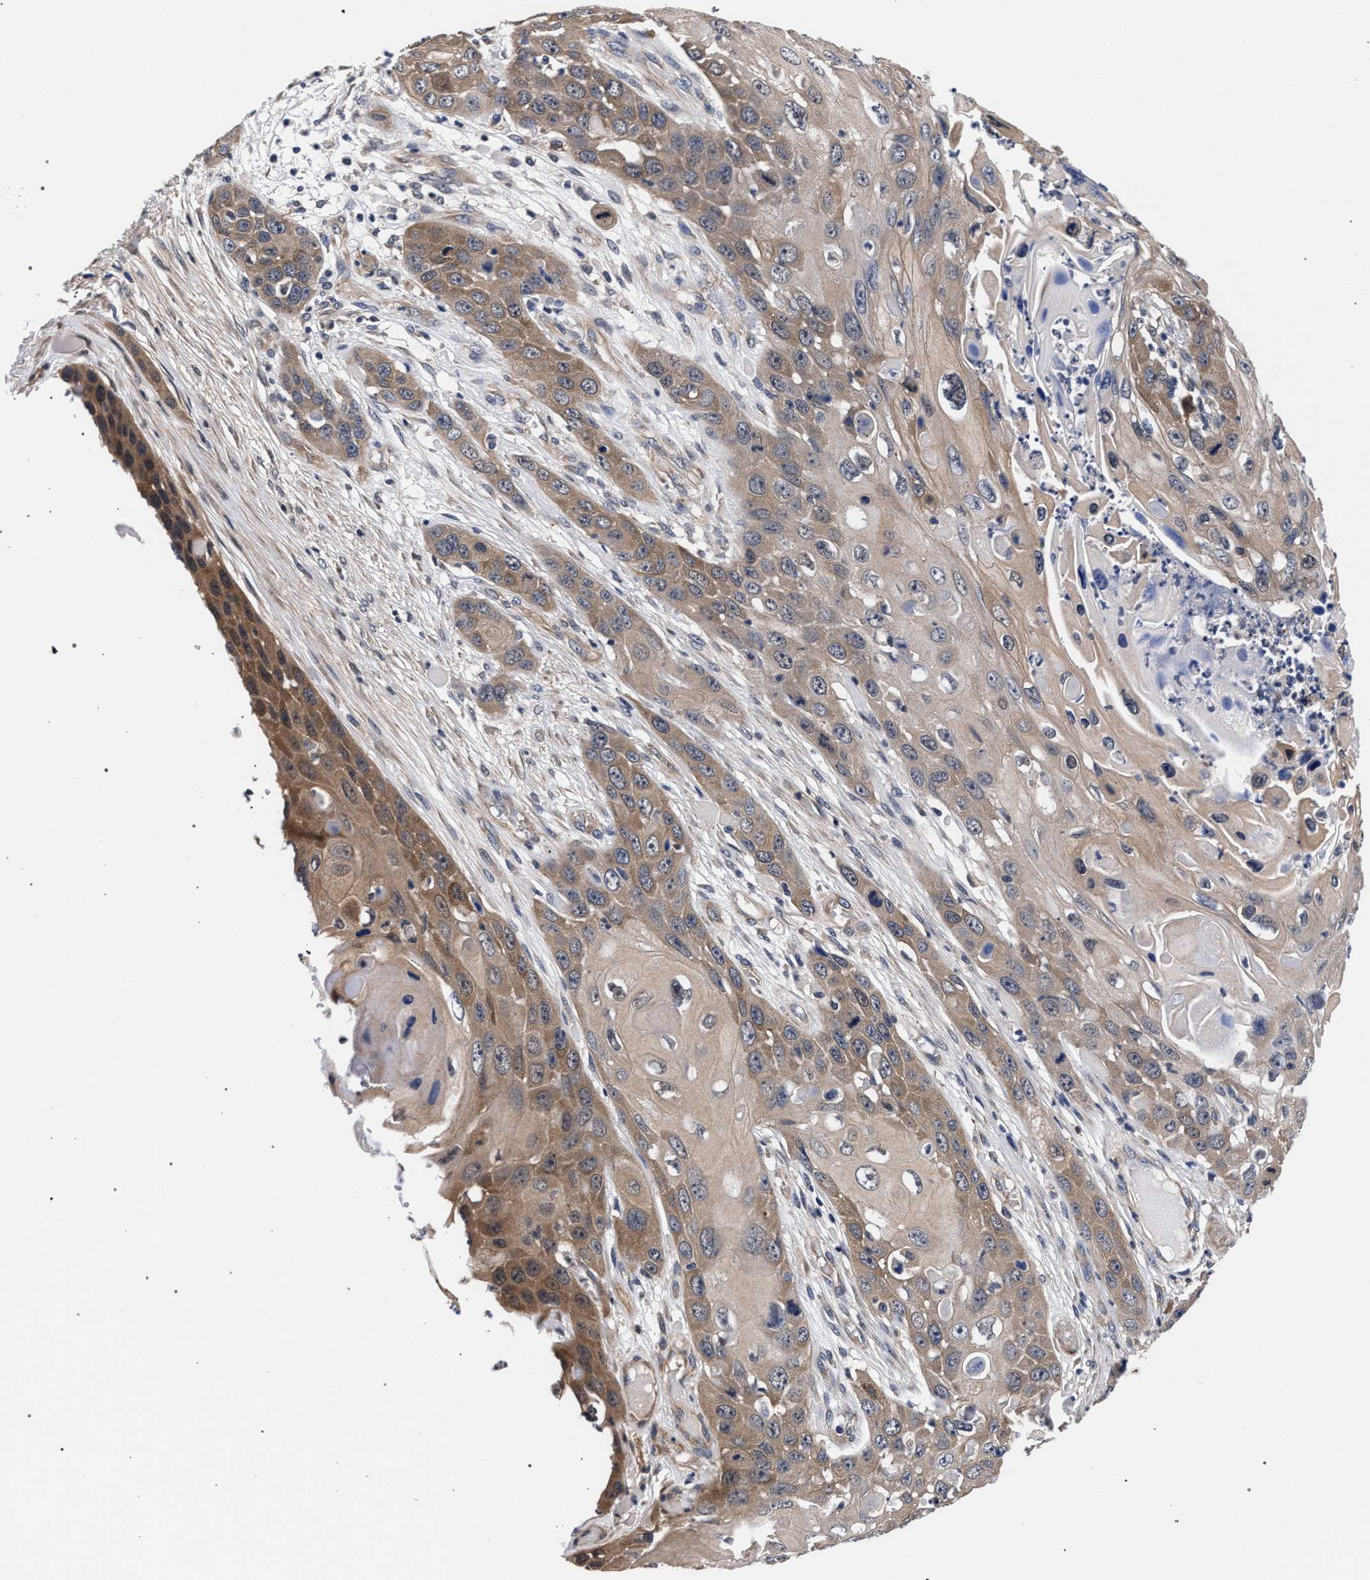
{"staining": {"intensity": "moderate", "quantity": ">75%", "location": "cytoplasmic/membranous"}, "tissue": "skin cancer", "cell_type": "Tumor cells", "image_type": "cancer", "snomed": [{"axis": "morphology", "description": "Squamous cell carcinoma, NOS"}, {"axis": "topography", "description": "Skin"}], "caption": "Protein analysis of squamous cell carcinoma (skin) tissue demonstrates moderate cytoplasmic/membranous staining in about >75% of tumor cells.", "gene": "RBM33", "patient": {"sex": "male", "age": 55}}